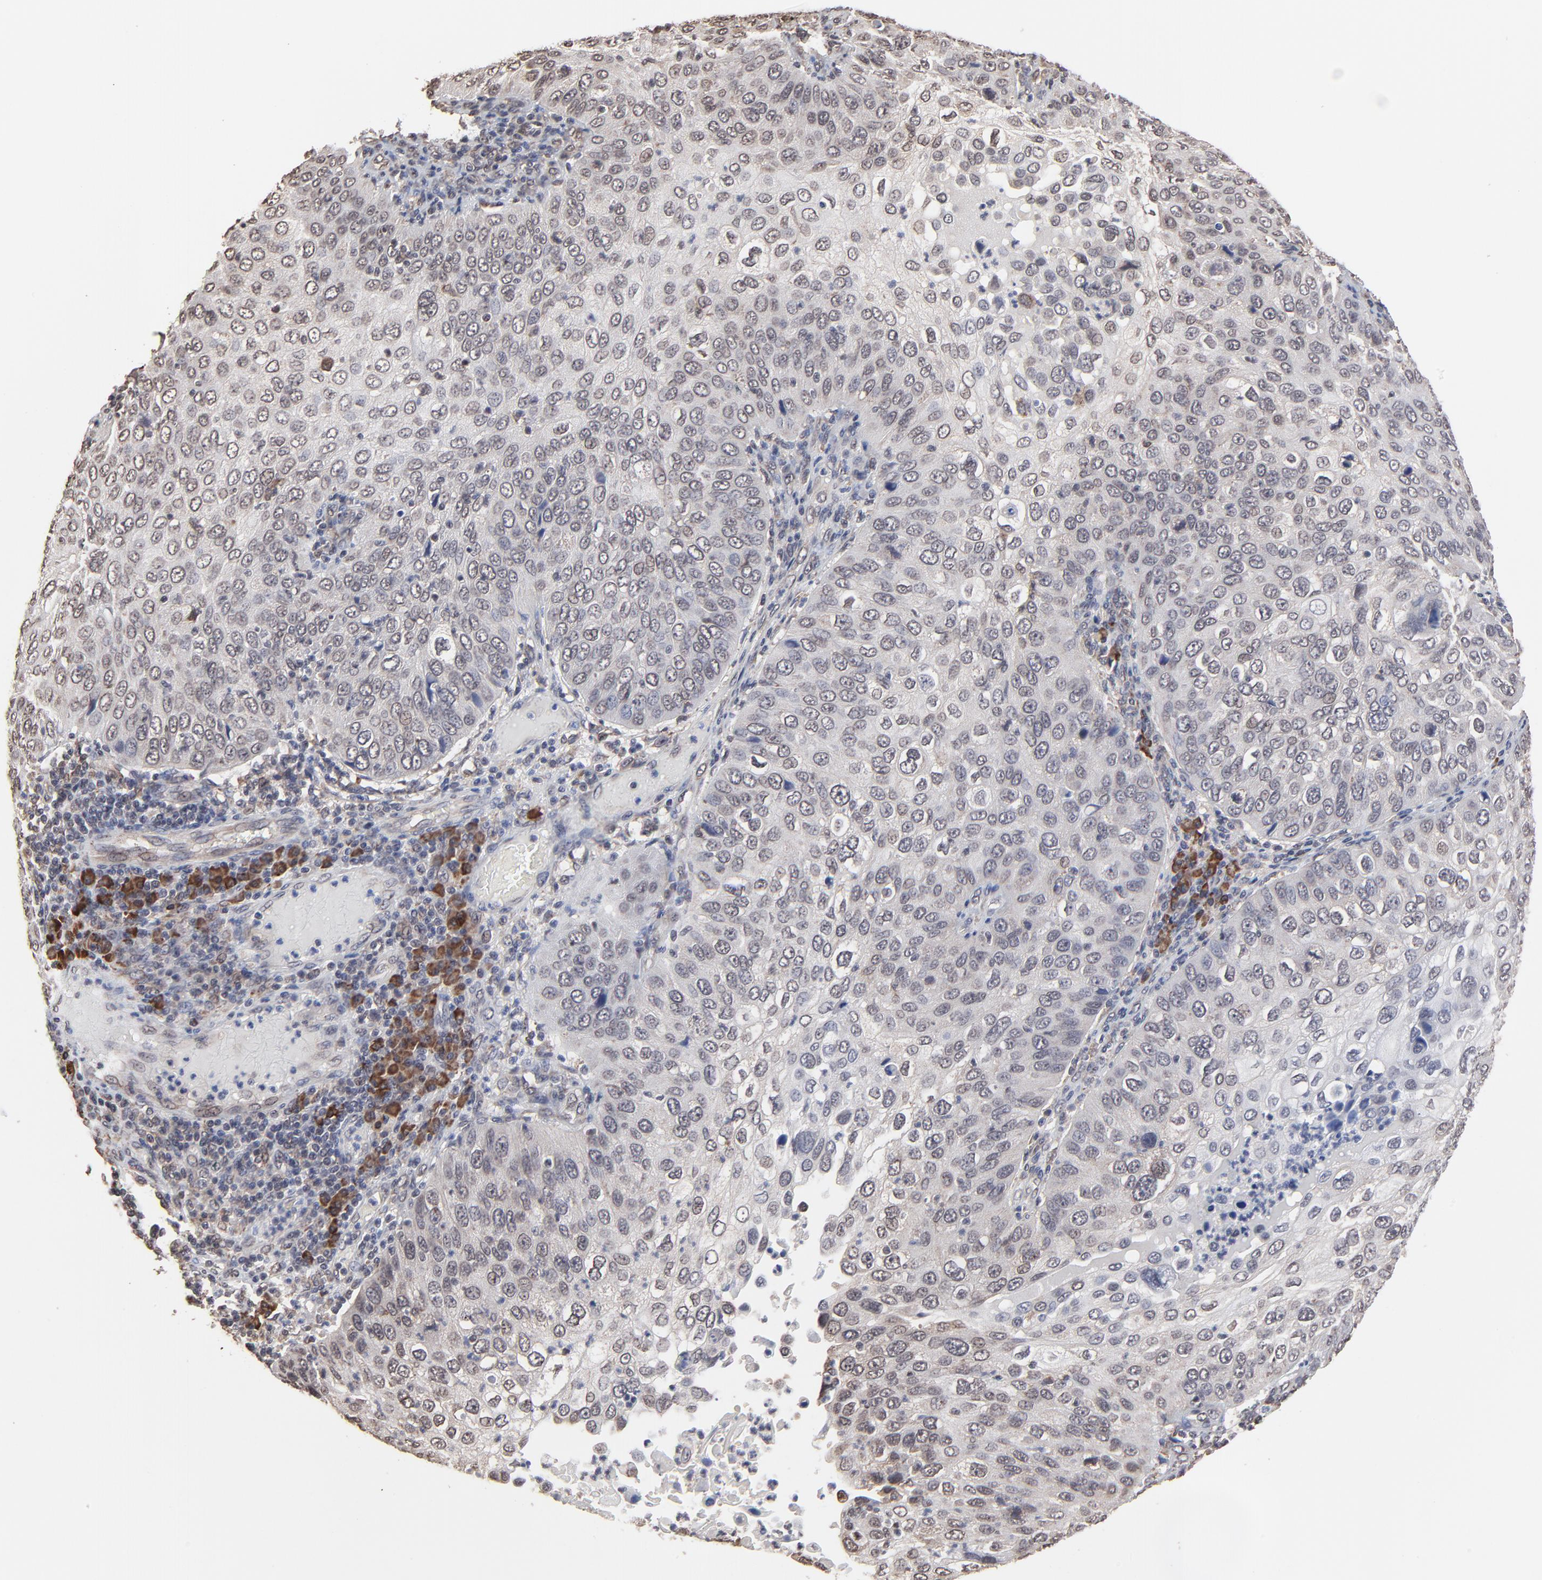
{"staining": {"intensity": "weak", "quantity": "<25%", "location": "cytoplasmic/membranous"}, "tissue": "skin cancer", "cell_type": "Tumor cells", "image_type": "cancer", "snomed": [{"axis": "morphology", "description": "Squamous cell carcinoma, NOS"}, {"axis": "topography", "description": "Skin"}], "caption": "Human skin squamous cell carcinoma stained for a protein using IHC exhibits no expression in tumor cells.", "gene": "CHM", "patient": {"sex": "male", "age": 87}}